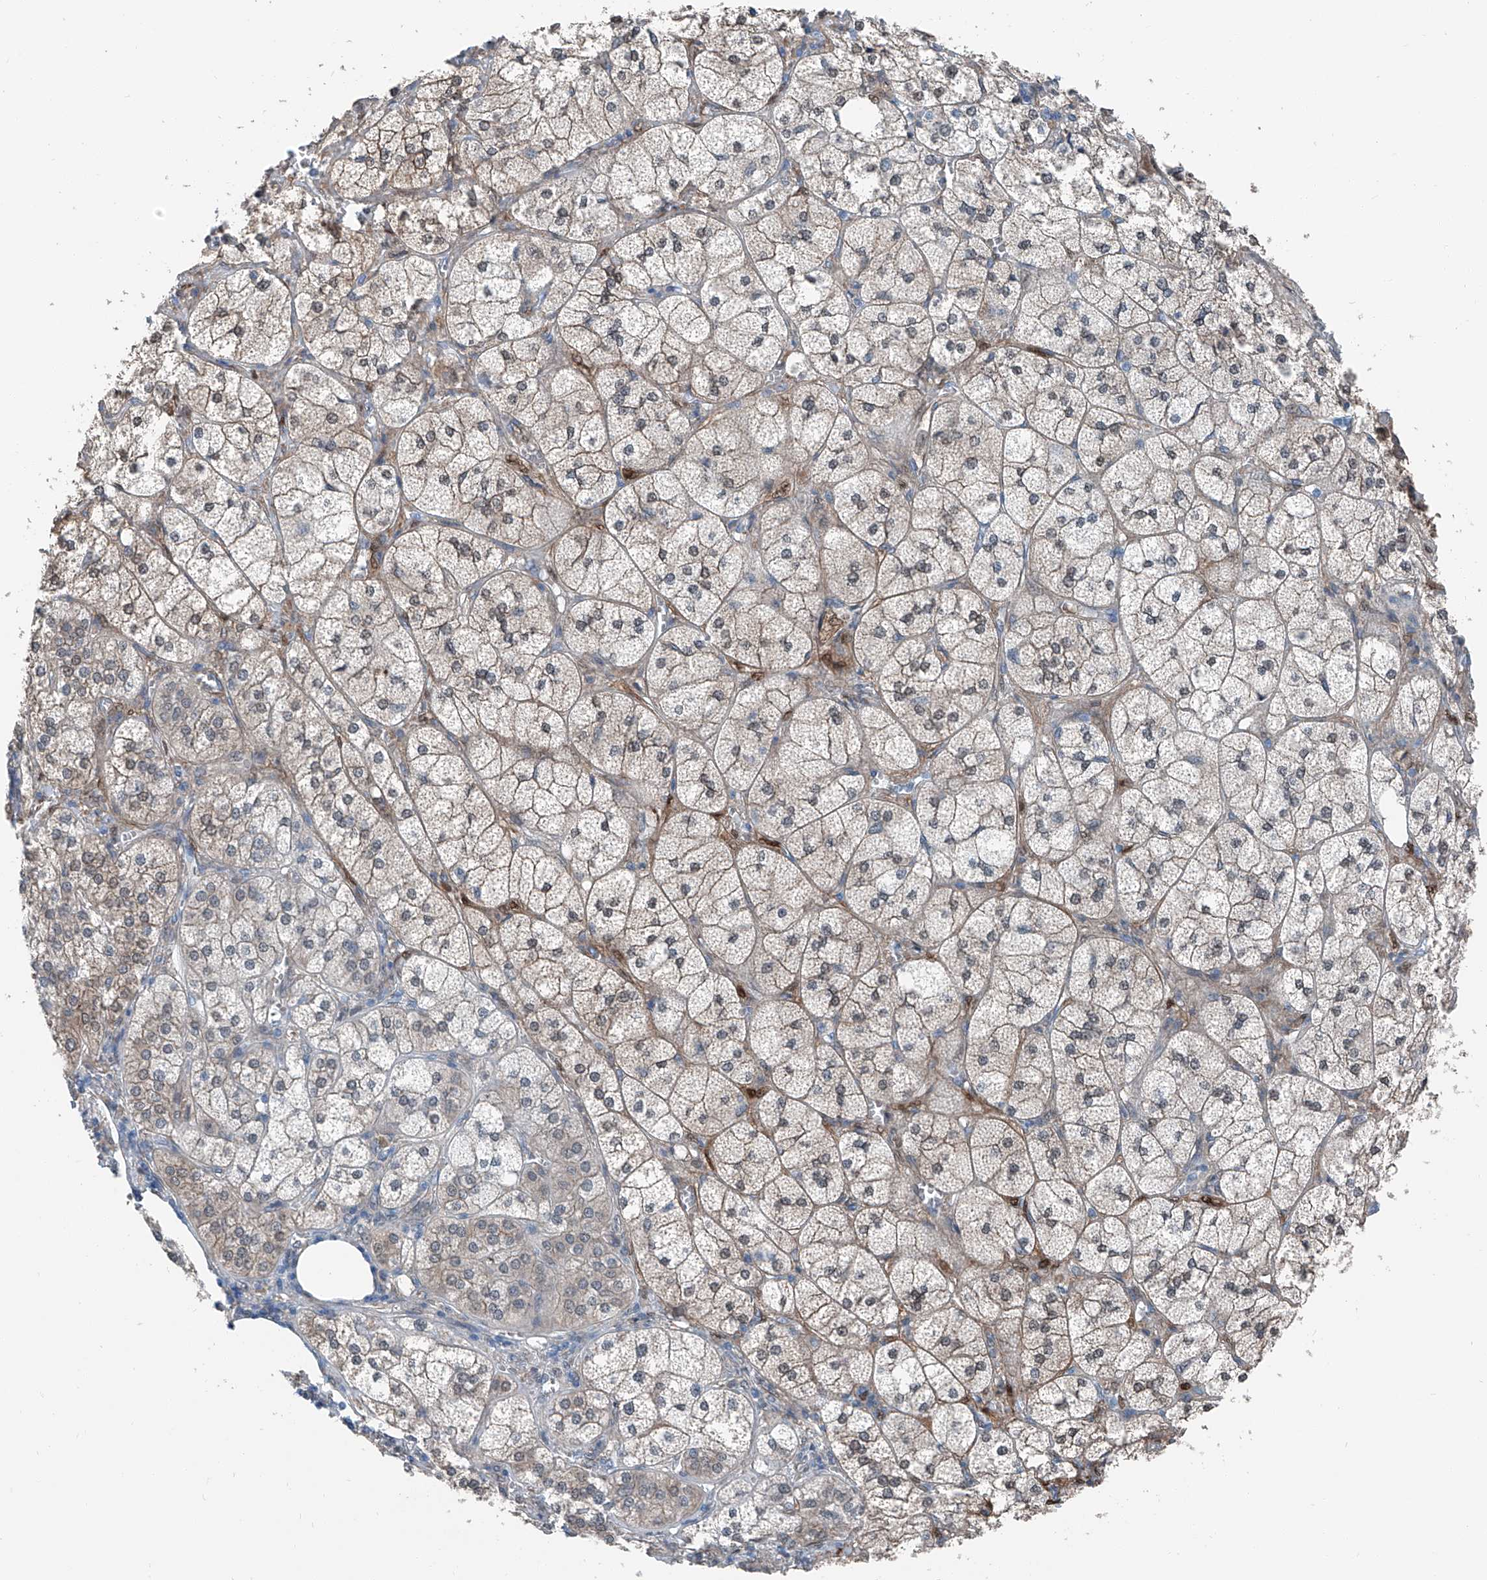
{"staining": {"intensity": "moderate", "quantity": "25%-75%", "location": "cytoplasmic/membranous"}, "tissue": "adrenal gland", "cell_type": "Glandular cells", "image_type": "normal", "snomed": [{"axis": "morphology", "description": "Normal tissue, NOS"}, {"axis": "topography", "description": "Adrenal gland"}], "caption": "Brown immunohistochemical staining in unremarkable adrenal gland shows moderate cytoplasmic/membranous staining in approximately 25%-75% of glandular cells.", "gene": "HSPA6", "patient": {"sex": "female", "age": 61}}